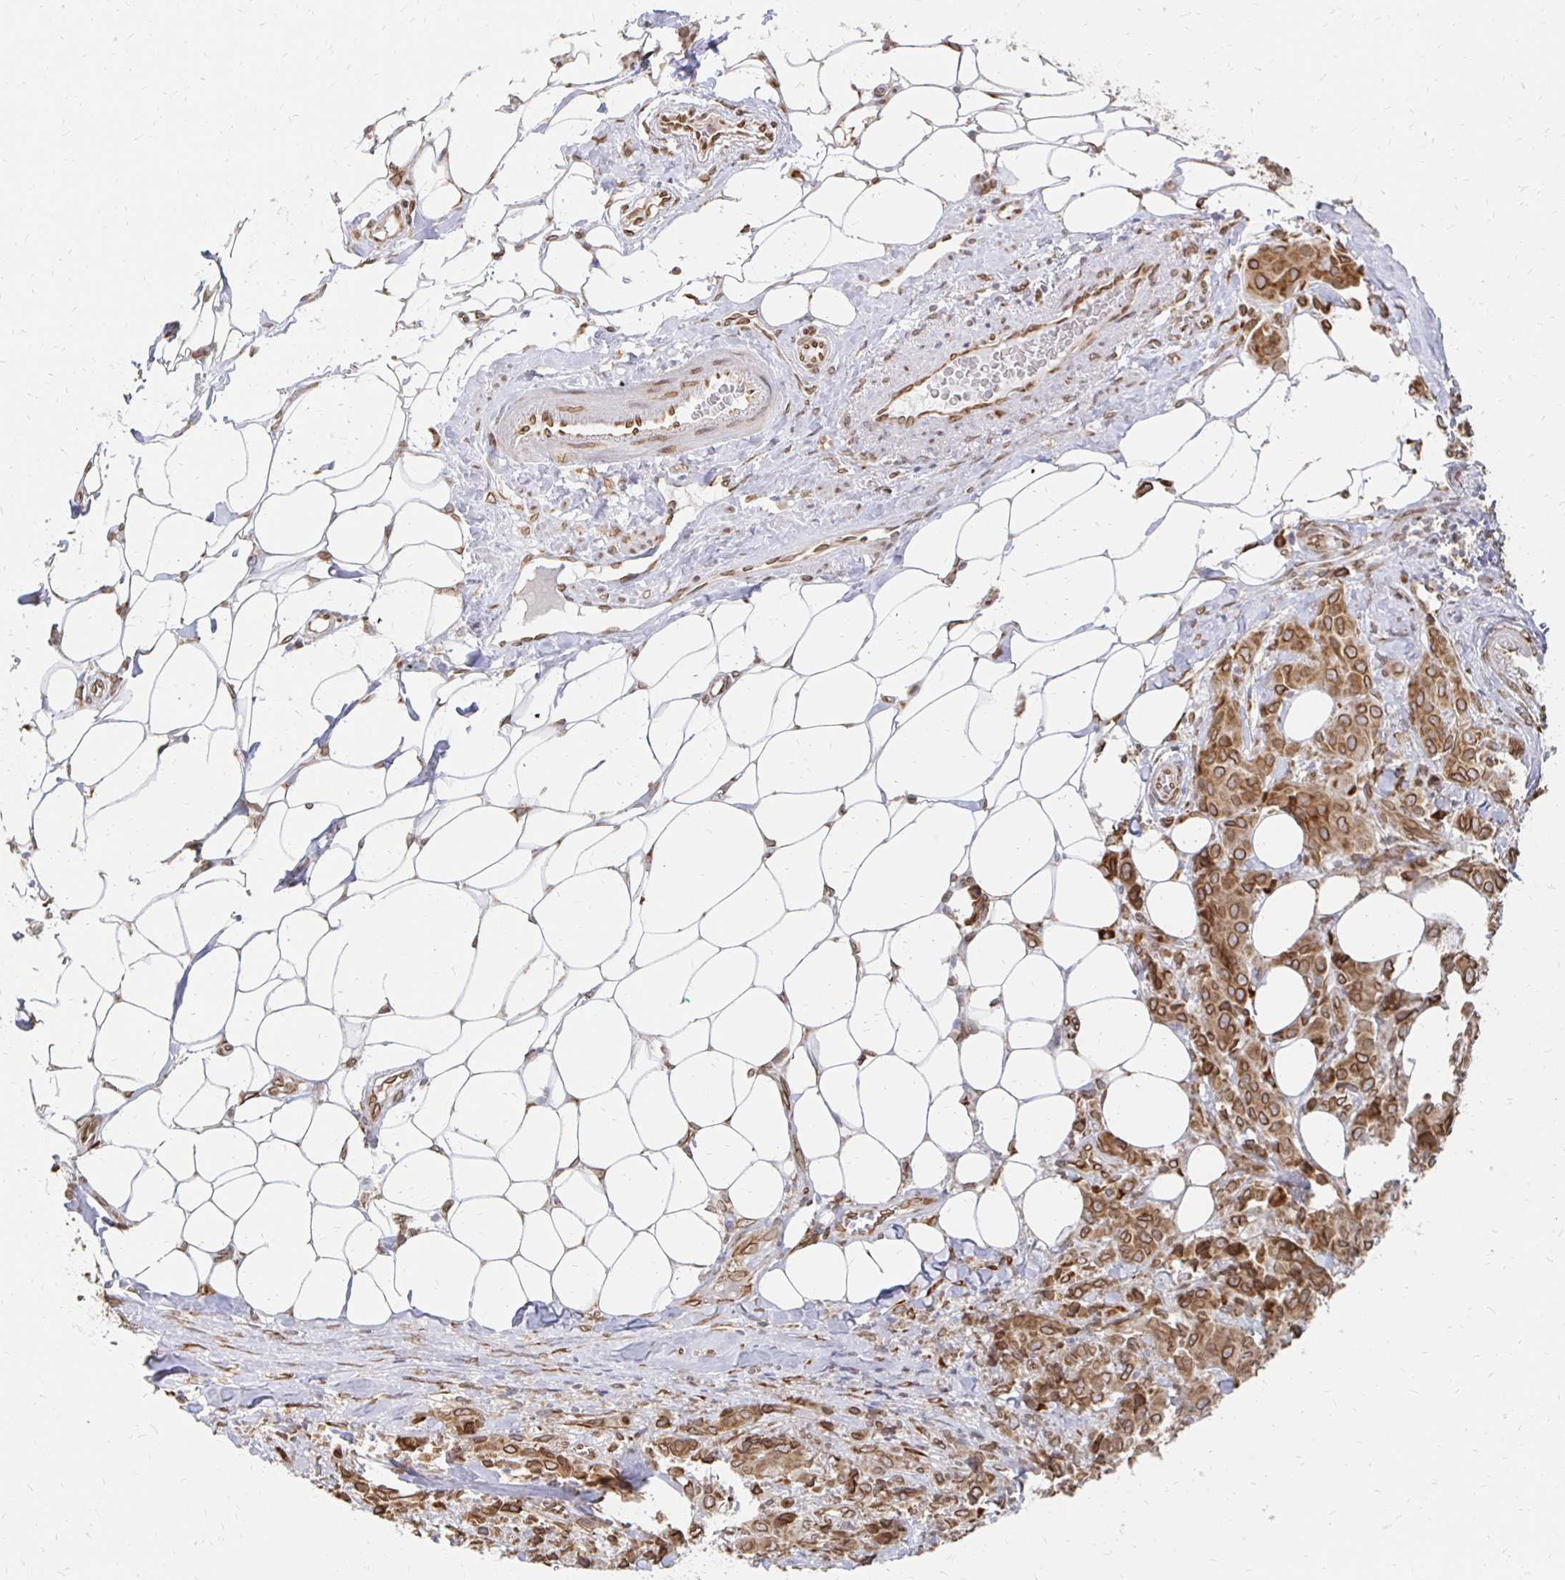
{"staining": {"intensity": "moderate", "quantity": ">75%", "location": "cytoplasmic/membranous,nuclear"}, "tissue": "breast cancer", "cell_type": "Tumor cells", "image_type": "cancer", "snomed": [{"axis": "morphology", "description": "Normal tissue, NOS"}, {"axis": "morphology", "description": "Duct carcinoma"}, {"axis": "topography", "description": "Breast"}], "caption": "Immunohistochemical staining of human breast cancer shows medium levels of moderate cytoplasmic/membranous and nuclear protein positivity in about >75% of tumor cells.", "gene": "PELI3", "patient": {"sex": "female", "age": 43}}